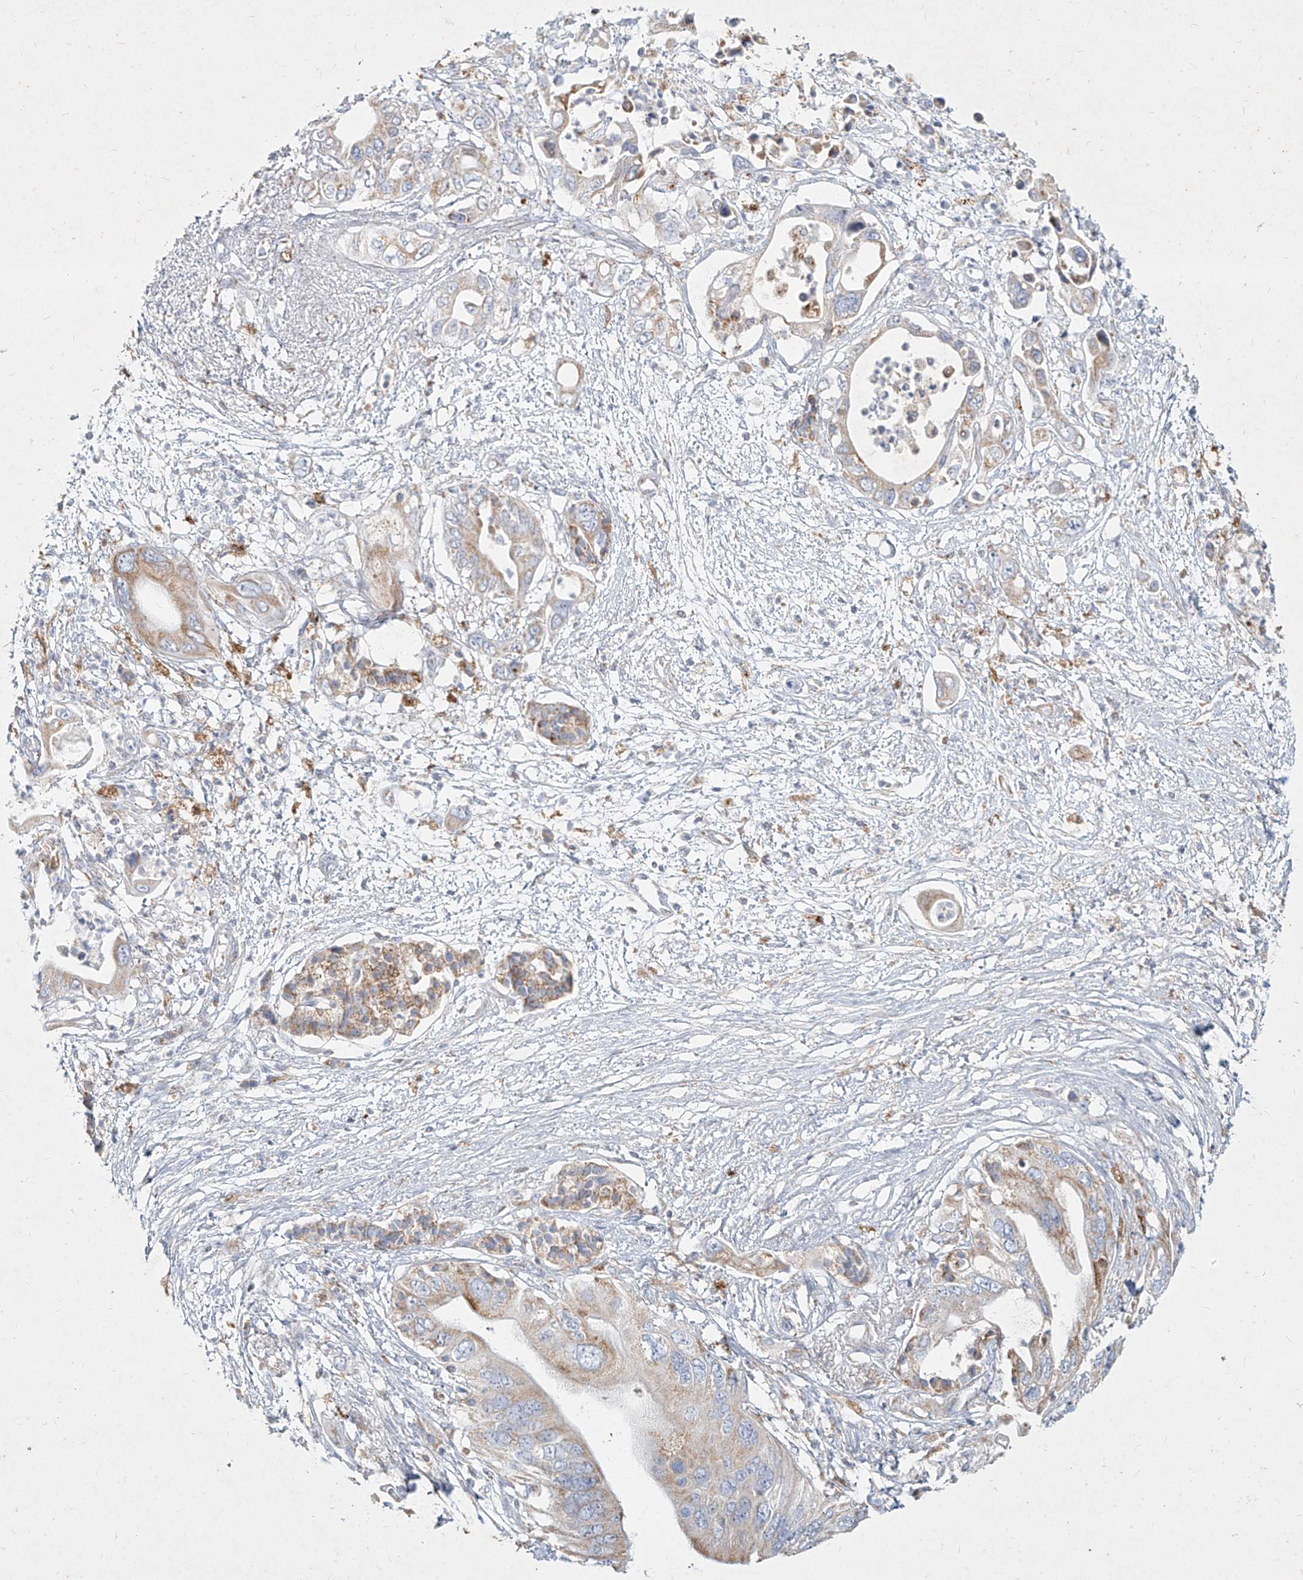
{"staining": {"intensity": "moderate", "quantity": "25%-75%", "location": "cytoplasmic/membranous"}, "tissue": "pancreatic cancer", "cell_type": "Tumor cells", "image_type": "cancer", "snomed": [{"axis": "morphology", "description": "Adenocarcinoma, NOS"}, {"axis": "topography", "description": "Pancreas"}], "caption": "Protein analysis of pancreatic cancer tissue exhibits moderate cytoplasmic/membranous staining in approximately 25%-75% of tumor cells.", "gene": "MTX2", "patient": {"sex": "male", "age": 66}}